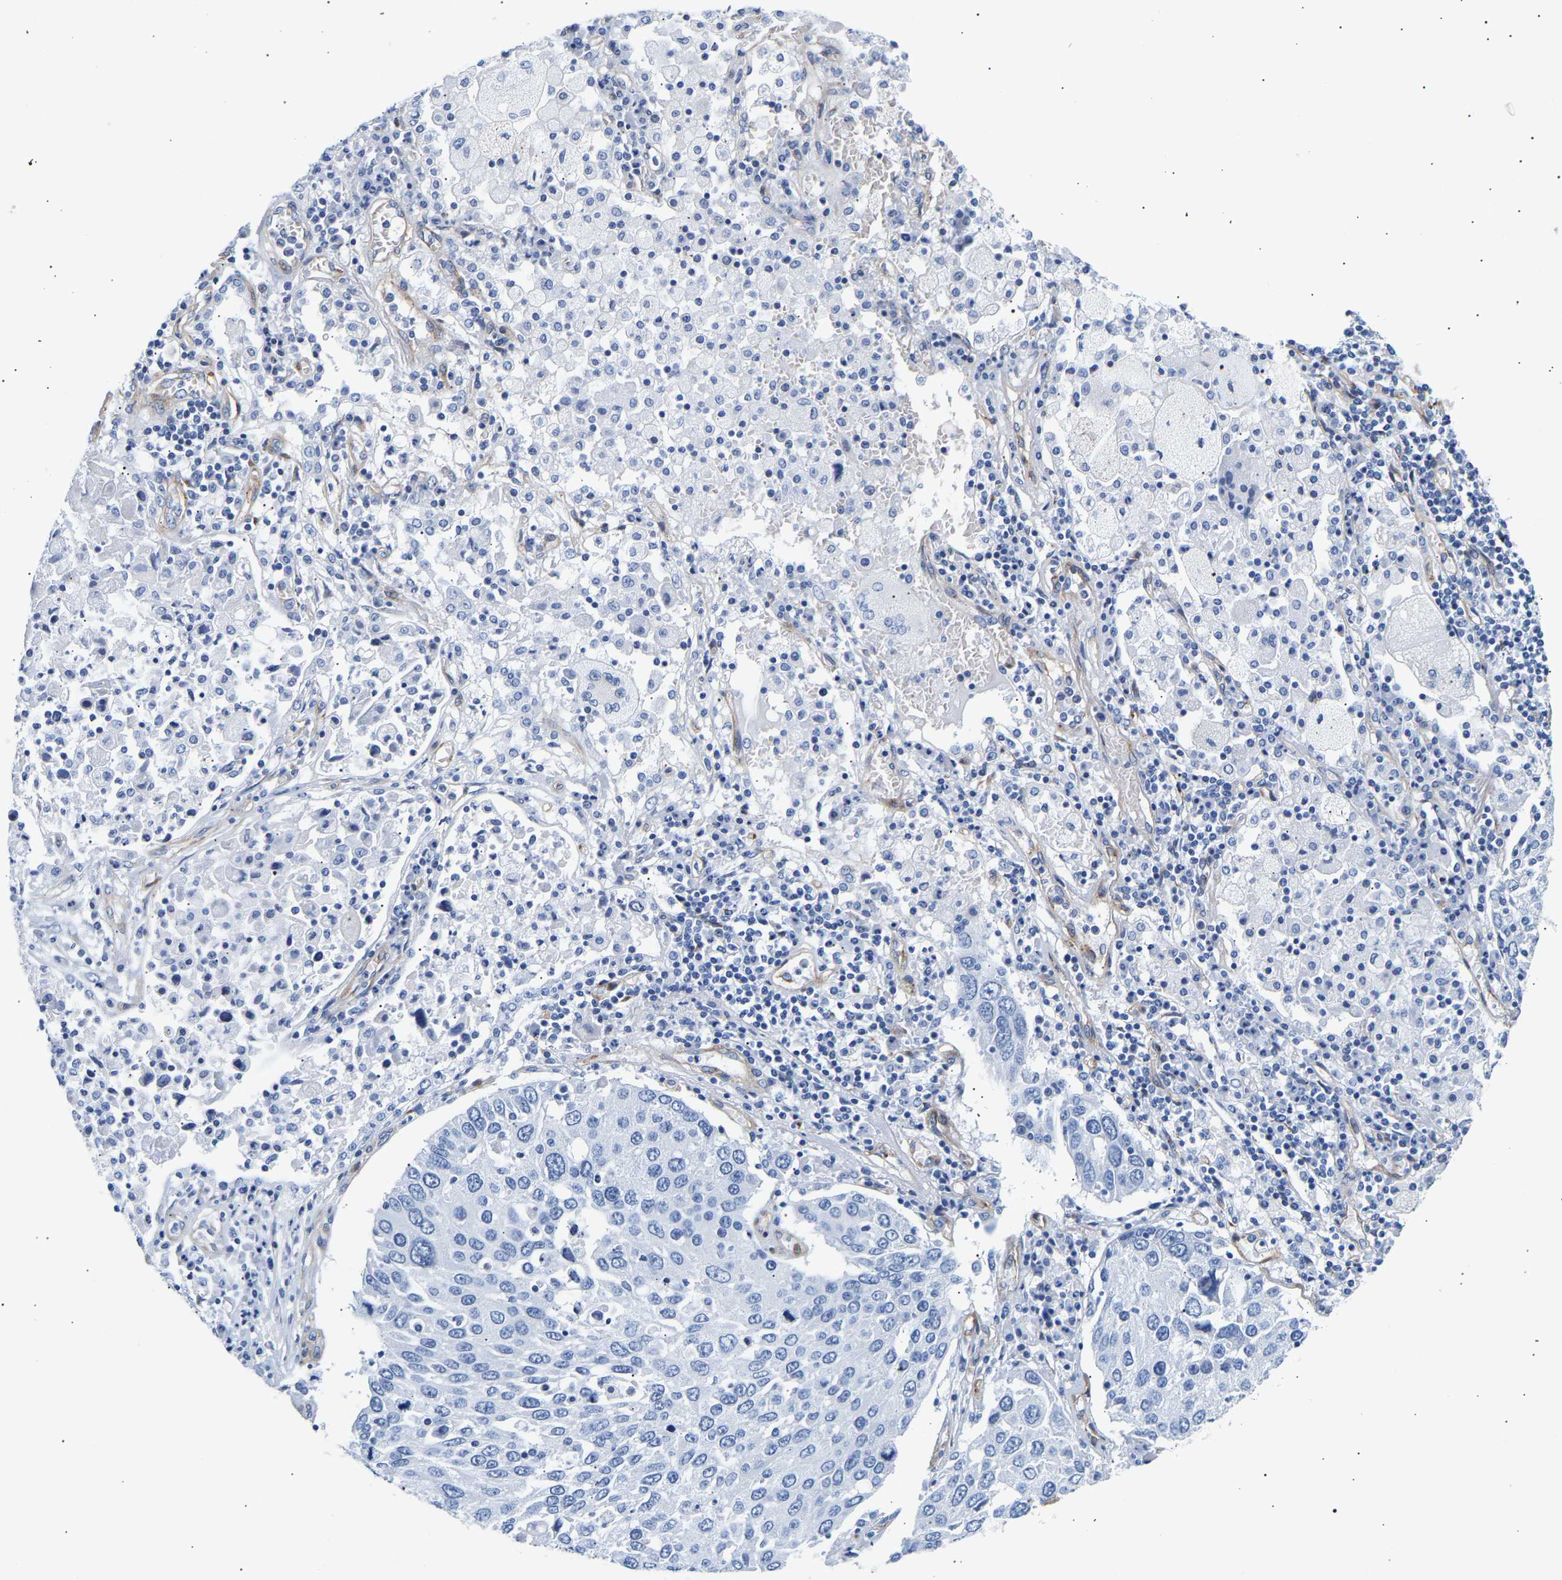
{"staining": {"intensity": "negative", "quantity": "none", "location": "none"}, "tissue": "lung cancer", "cell_type": "Tumor cells", "image_type": "cancer", "snomed": [{"axis": "morphology", "description": "Squamous cell carcinoma, NOS"}, {"axis": "topography", "description": "Lung"}], "caption": "Immunohistochemical staining of human lung cancer exhibits no significant expression in tumor cells.", "gene": "IGFBP7", "patient": {"sex": "male", "age": 65}}